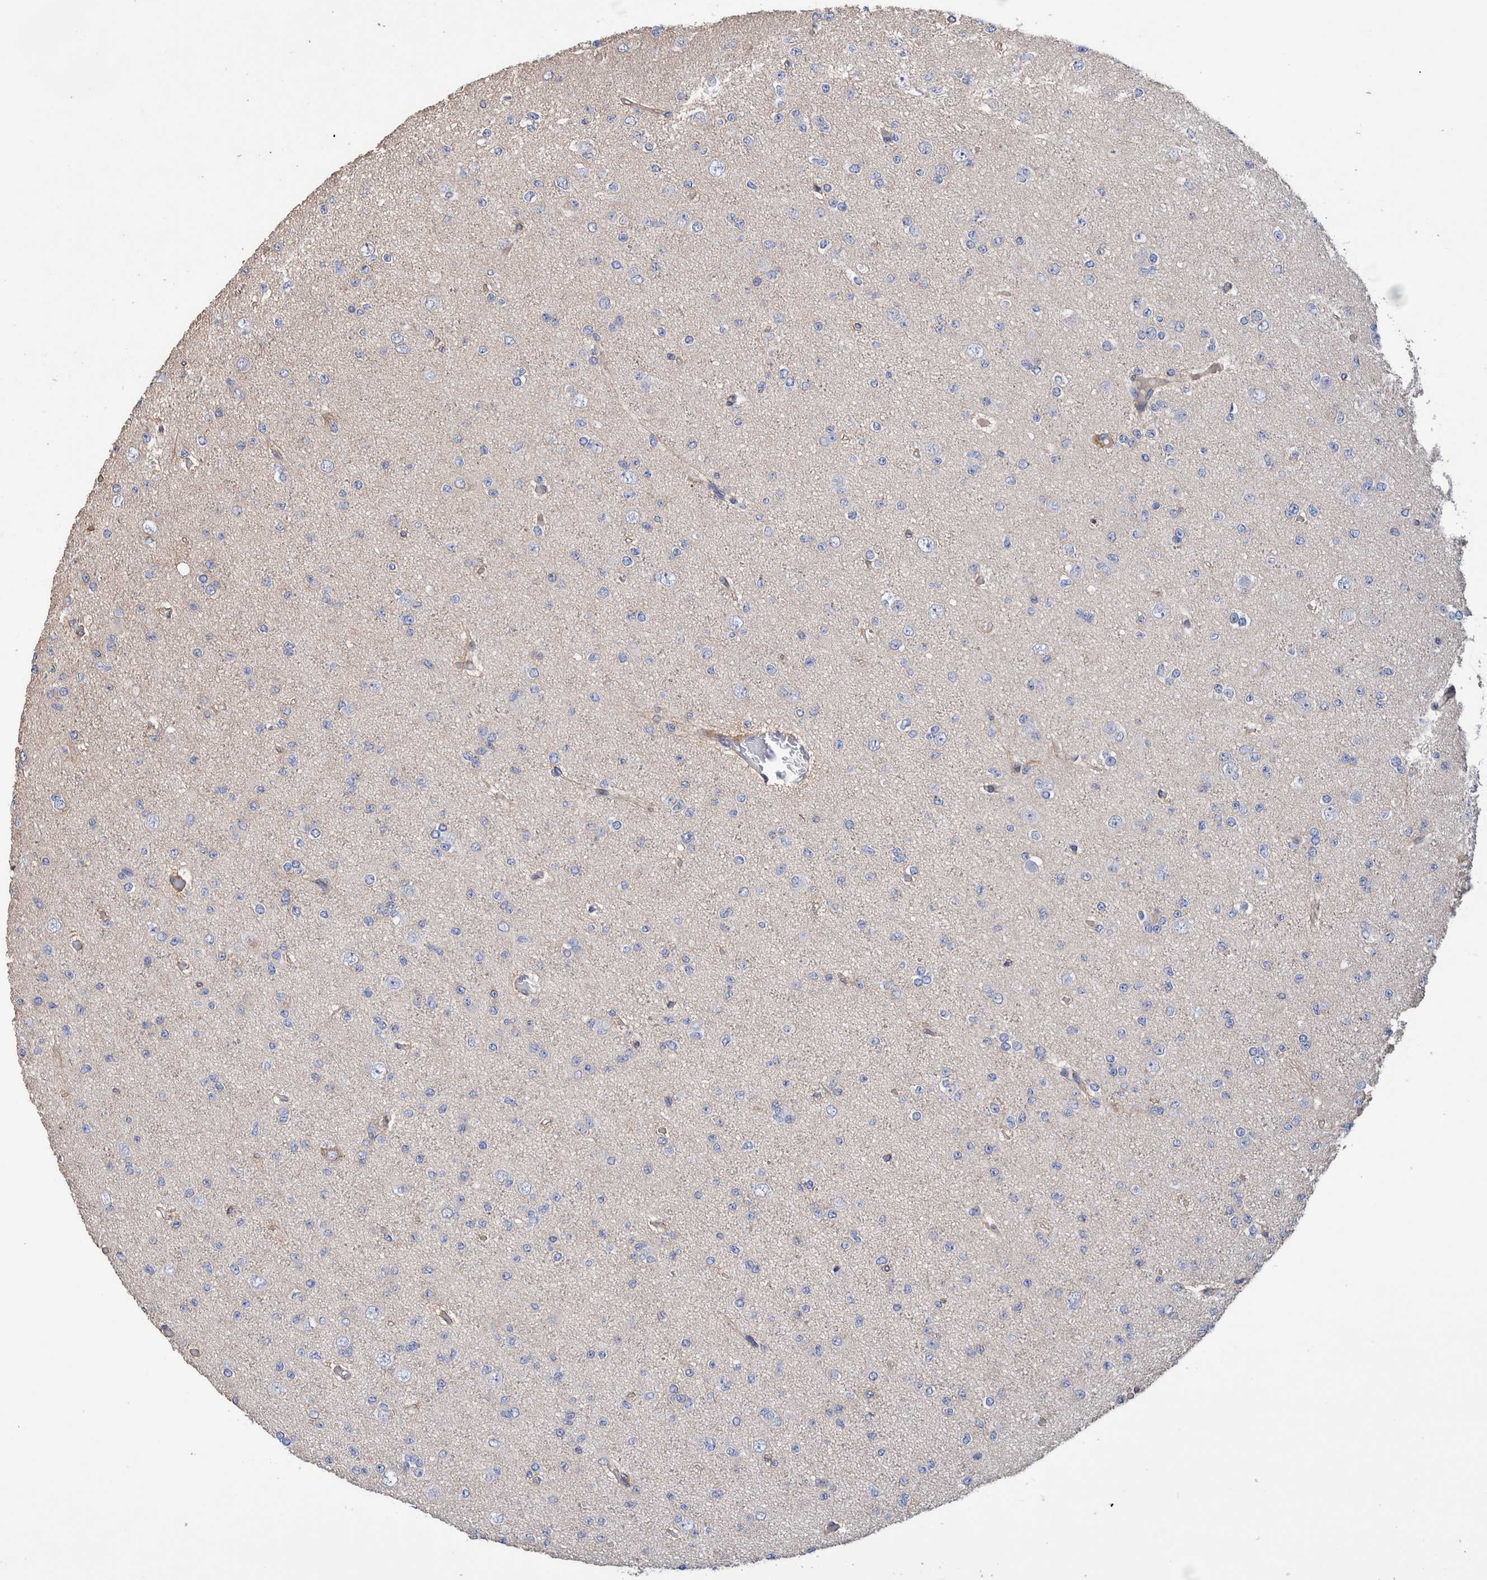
{"staining": {"intensity": "negative", "quantity": "none", "location": "none"}, "tissue": "glioma", "cell_type": "Tumor cells", "image_type": "cancer", "snomed": [{"axis": "morphology", "description": "Glioma, malignant, Low grade"}, {"axis": "topography", "description": "Brain"}], "caption": "Immunohistochemistry of human glioma demonstrates no positivity in tumor cells.", "gene": "SLC45A4", "patient": {"sex": "female", "age": 22}}